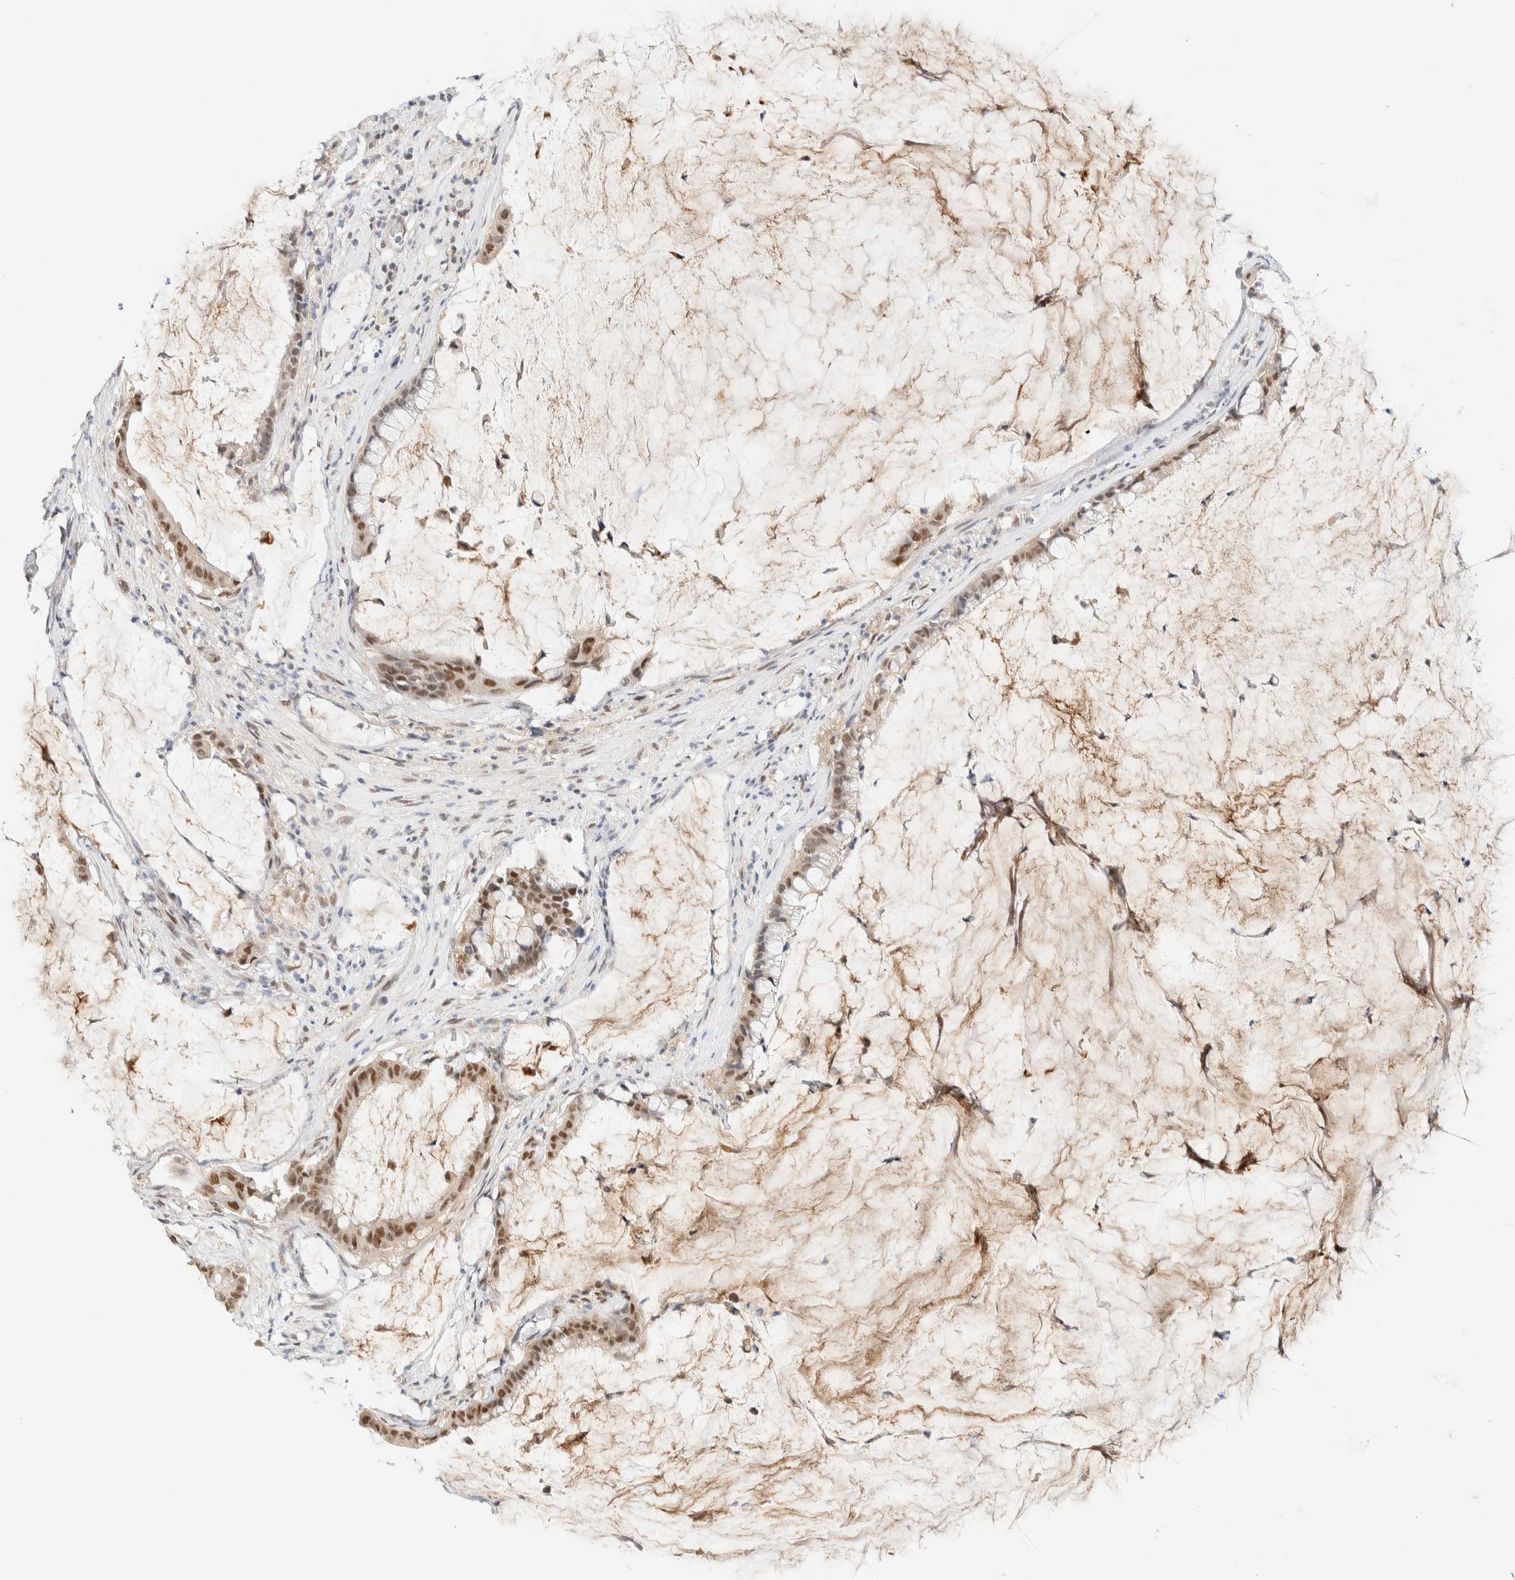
{"staining": {"intensity": "moderate", "quantity": "25%-75%", "location": "nuclear"}, "tissue": "pancreatic cancer", "cell_type": "Tumor cells", "image_type": "cancer", "snomed": [{"axis": "morphology", "description": "Adenocarcinoma, NOS"}, {"axis": "topography", "description": "Pancreas"}], "caption": "About 25%-75% of tumor cells in human pancreatic adenocarcinoma reveal moderate nuclear protein expression as visualized by brown immunohistochemical staining.", "gene": "PYGO2", "patient": {"sex": "male", "age": 41}}